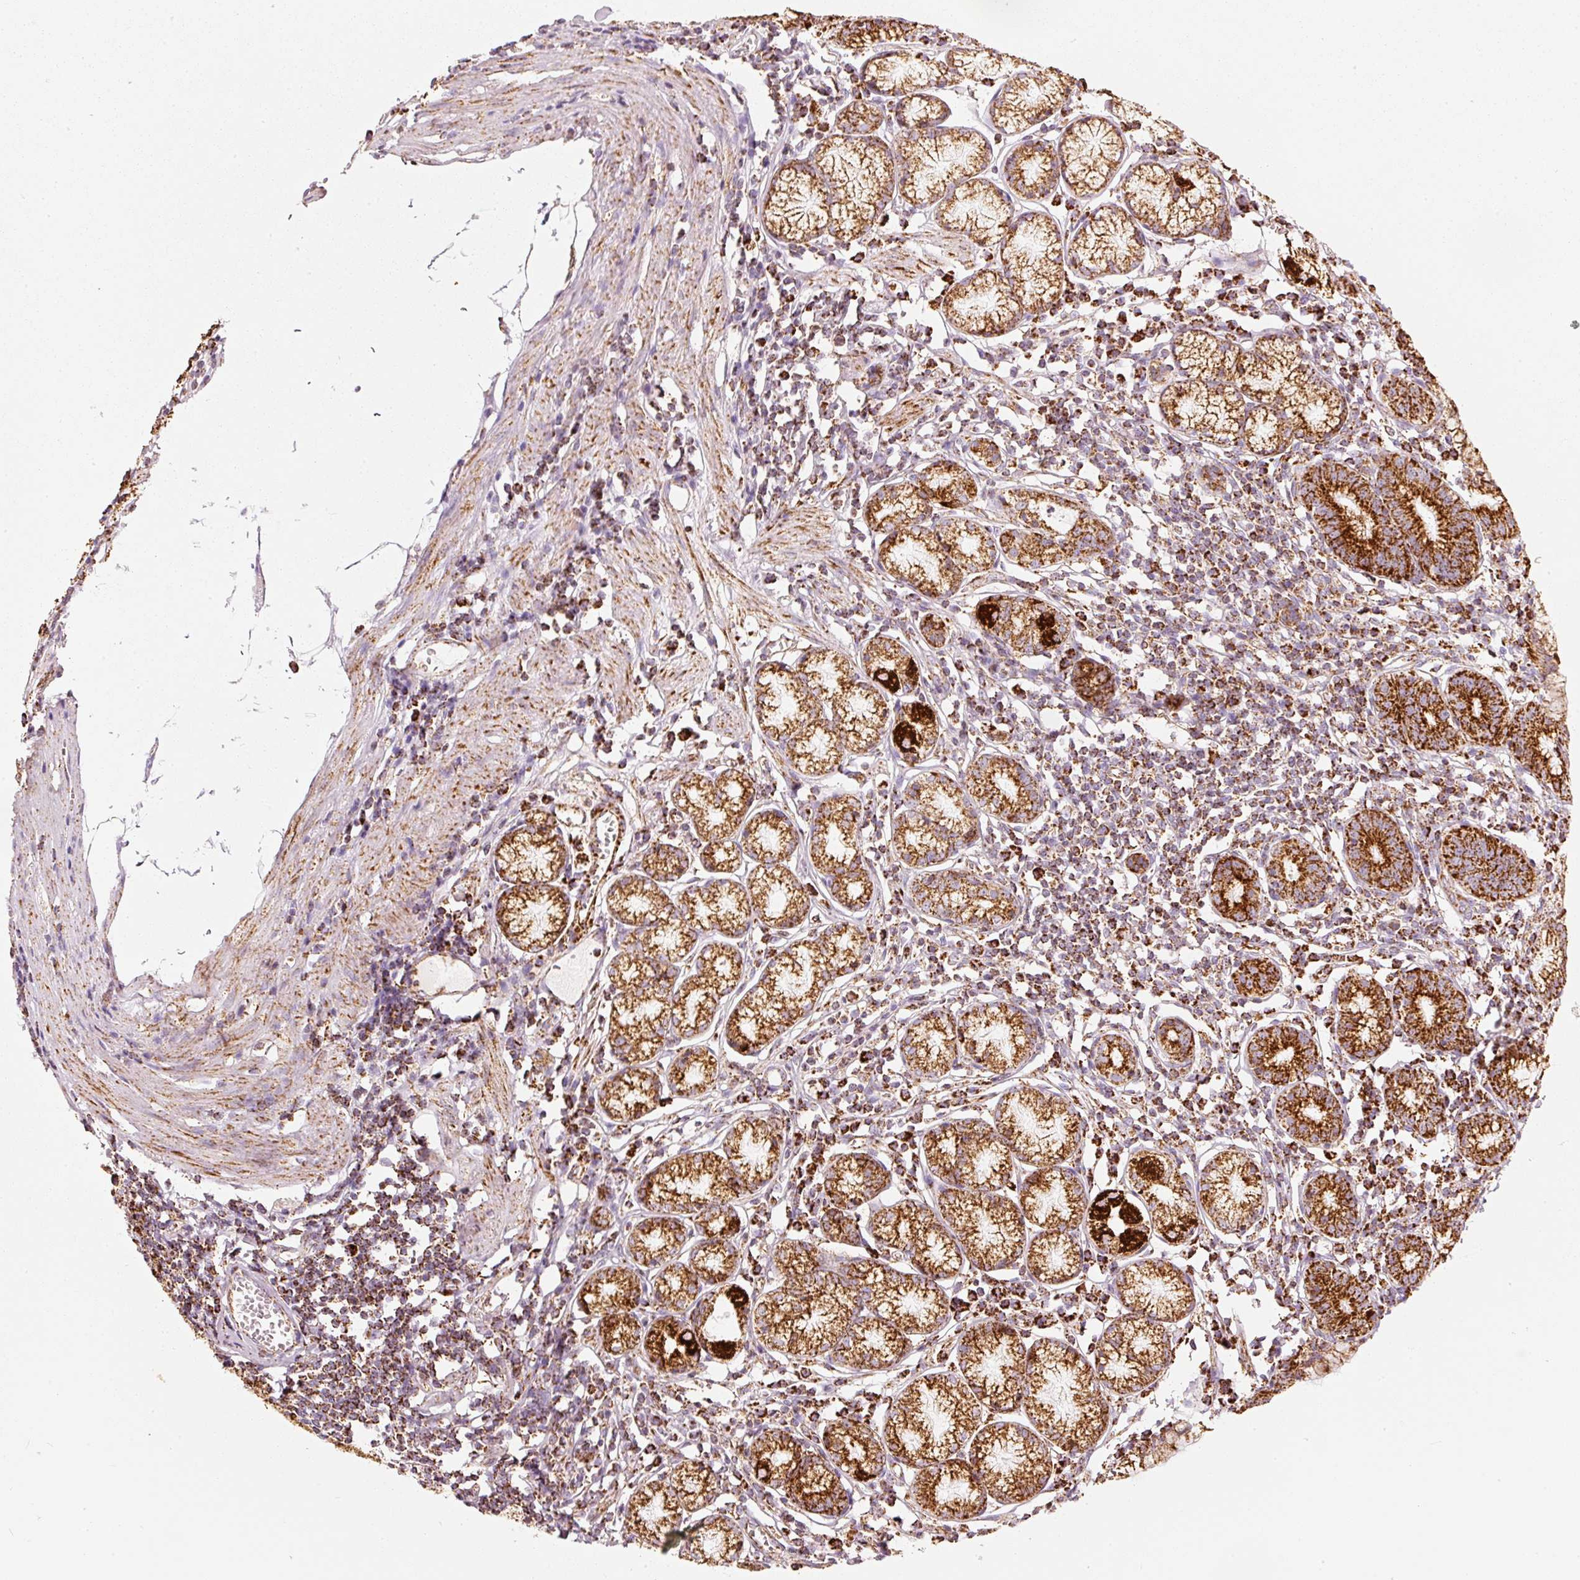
{"staining": {"intensity": "strong", "quantity": ">75%", "location": "cytoplasmic/membranous"}, "tissue": "stomach", "cell_type": "Glandular cells", "image_type": "normal", "snomed": [{"axis": "morphology", "description": "Normal tissue, NOS"}, {"axis": "topography", "description": "Stomach"}], "caption": "High-power microscopy captured an immunohistochemistry (IHC) photomicrograph of benign stomach, revealing strong cytoplasmic/membranous expression in approximately >75% of glandular cells. Immunohistochemistry (ihc) stains the protein of interest in brown and the nuclei are stained blue.", "gene": "UQCRC1", "patient": {"sex": "male", "age": 55}}